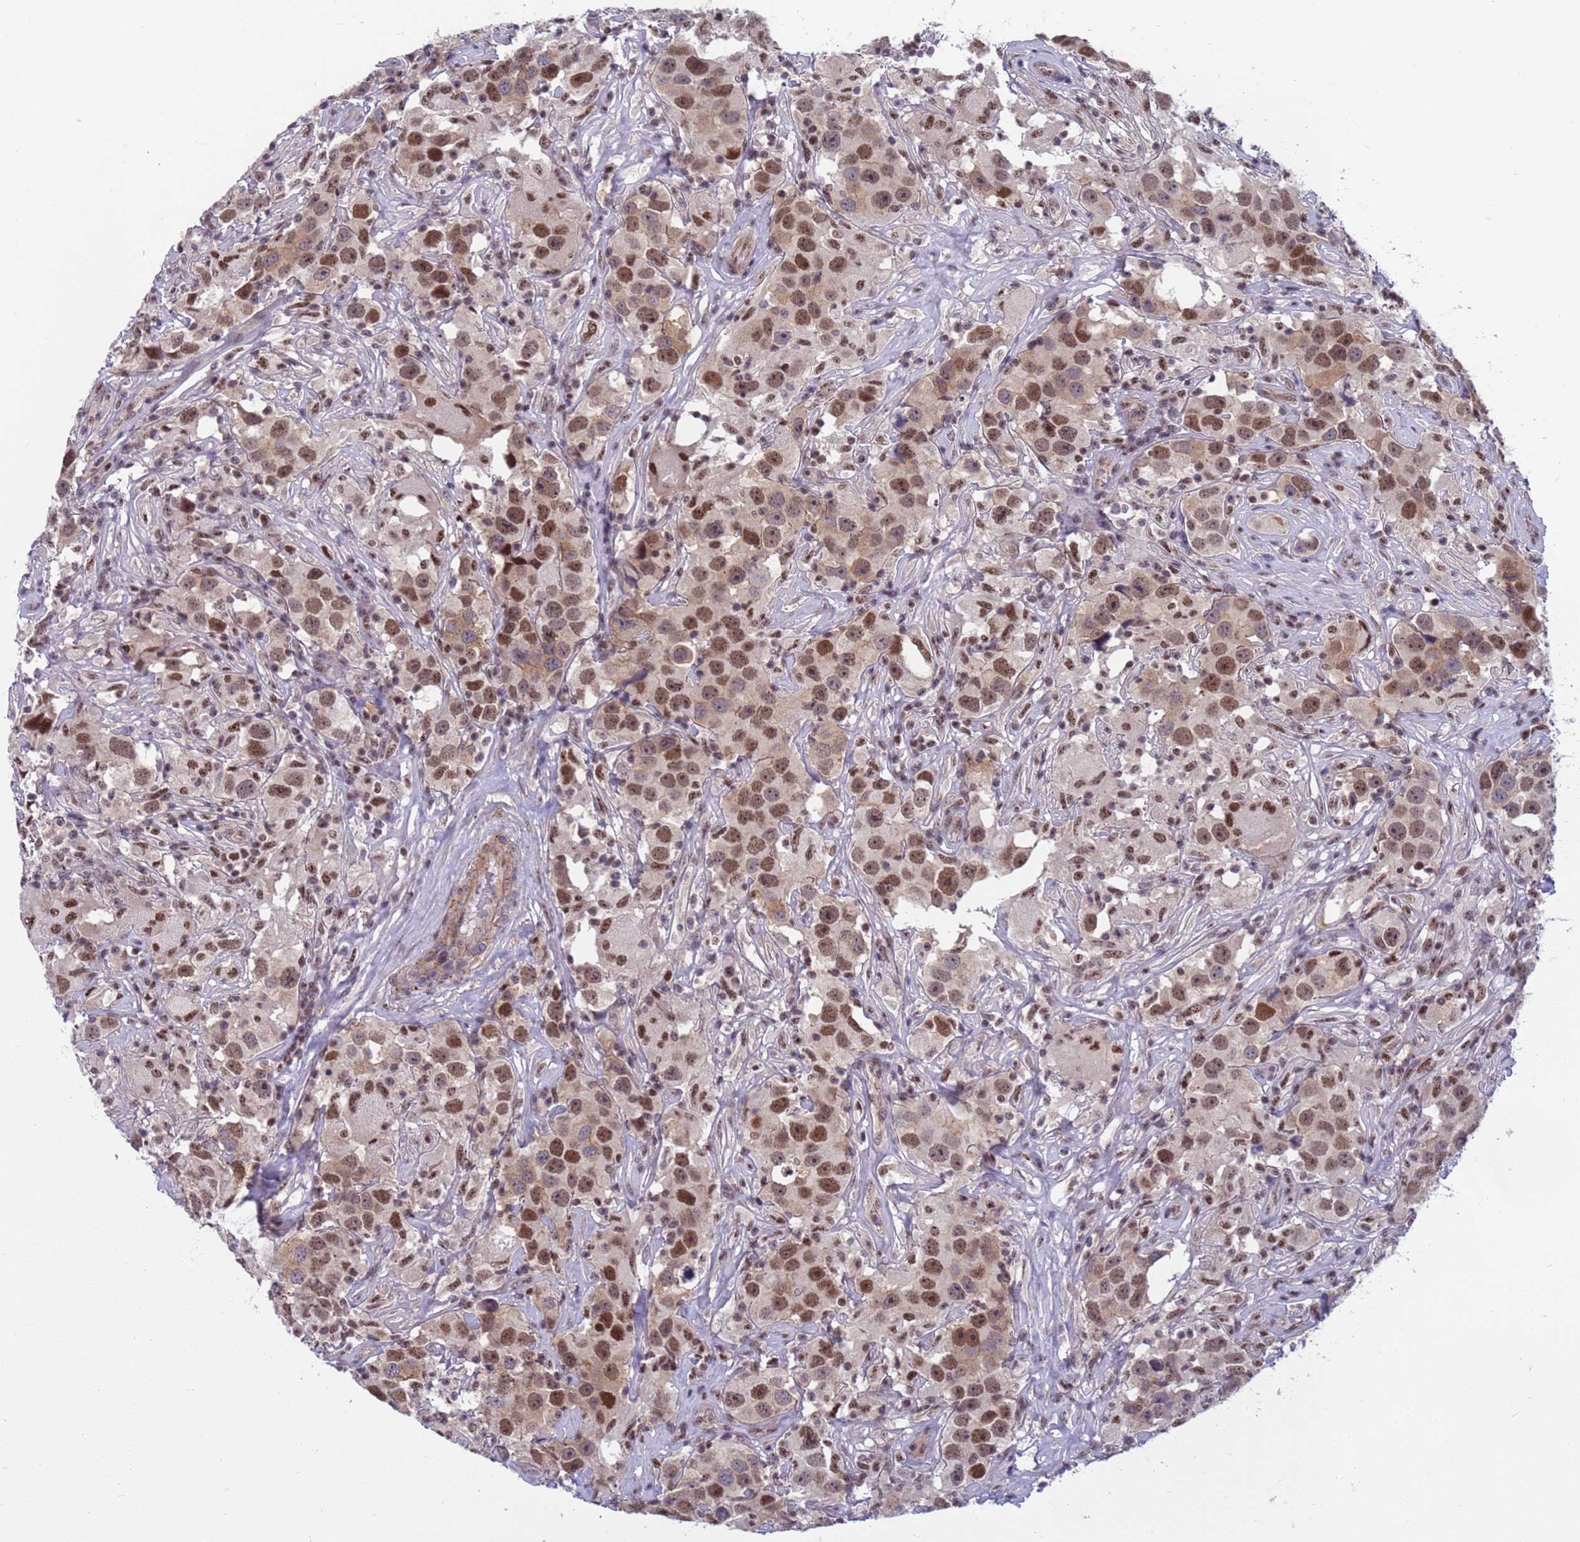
{"staining": {"intensity": "moderate", "quantity": ">75%", "location": "nuclear"}, "tissue": "testis cancer", "cell_type": "Tumor cells", "image_type": "cancer", "snomed": [{"axis": "morphology", "description": "Seminoma, NOS"}, {"axis": "topography", "description": "Testis"}], "caption": "Immunohistochemistry (IHC) micrograph of testis seminoma stained for a protein (brown), which exhibits medium levels of moderate nuclear expression in approximately >75% of tumor cells.", "gene": "NSL1", "patient": {"sex": "male", "age": 49}}